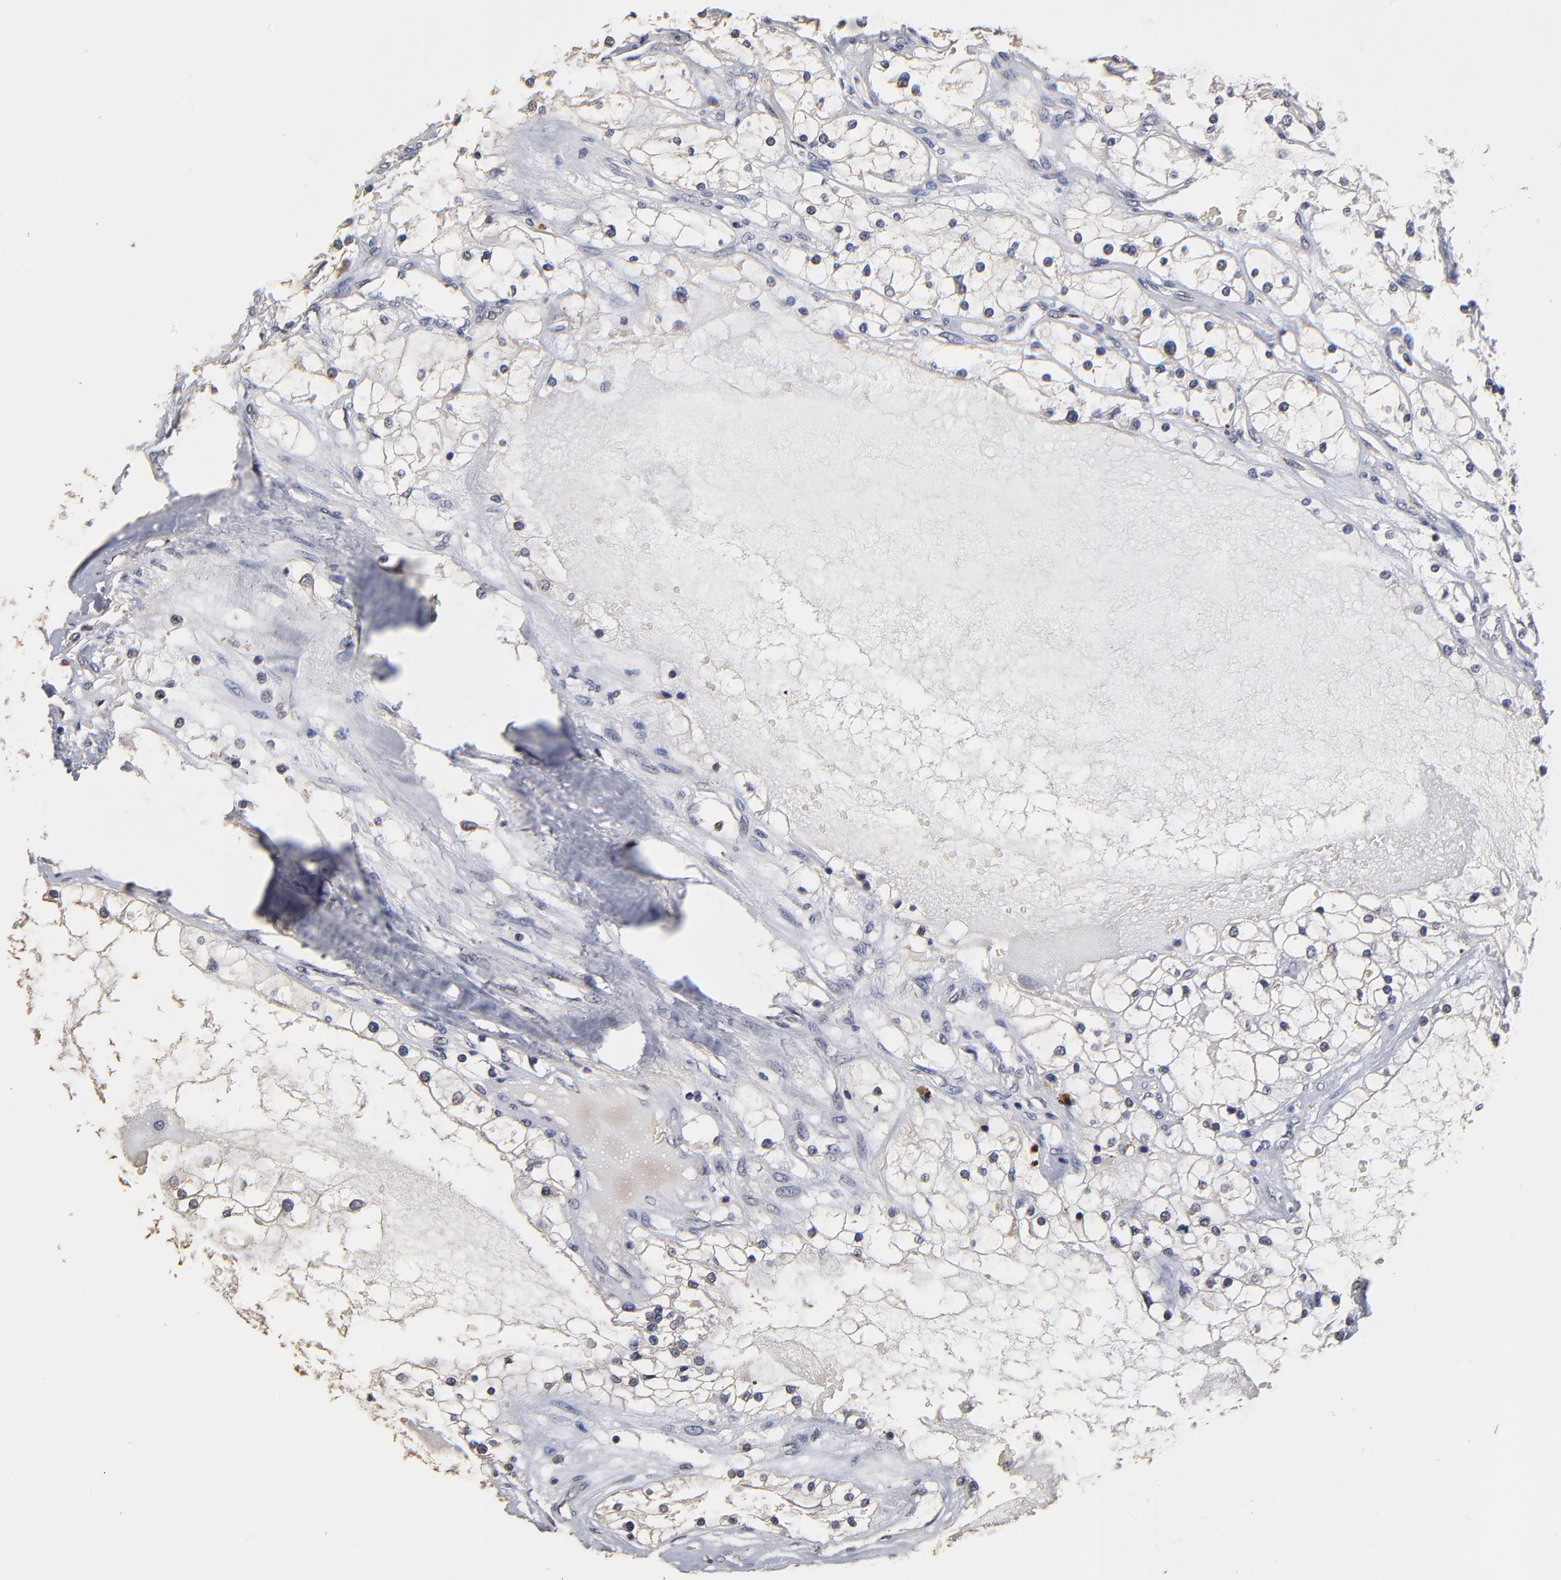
{"staining": {"intensity": "negative", "quantity": "none", "location": "none"}, "tissue": "renal cancer", "cell_type": "Tumor cells", "image_type": "cancer", "snomed": [{"axis": "morphology", "description": "Adenocarcinoma, NOS"}, {"axis": "topography", "description": "Kidney"}], "caption": "High magnification brightfield microscopy of adenocarcinoma (renal) stained with DAB (brown) and counterstained with hematoxylin (blue): tumor cells show no significant staining.", "gene": "ASB8", "patient": {"sex": "male", "age": 61}}